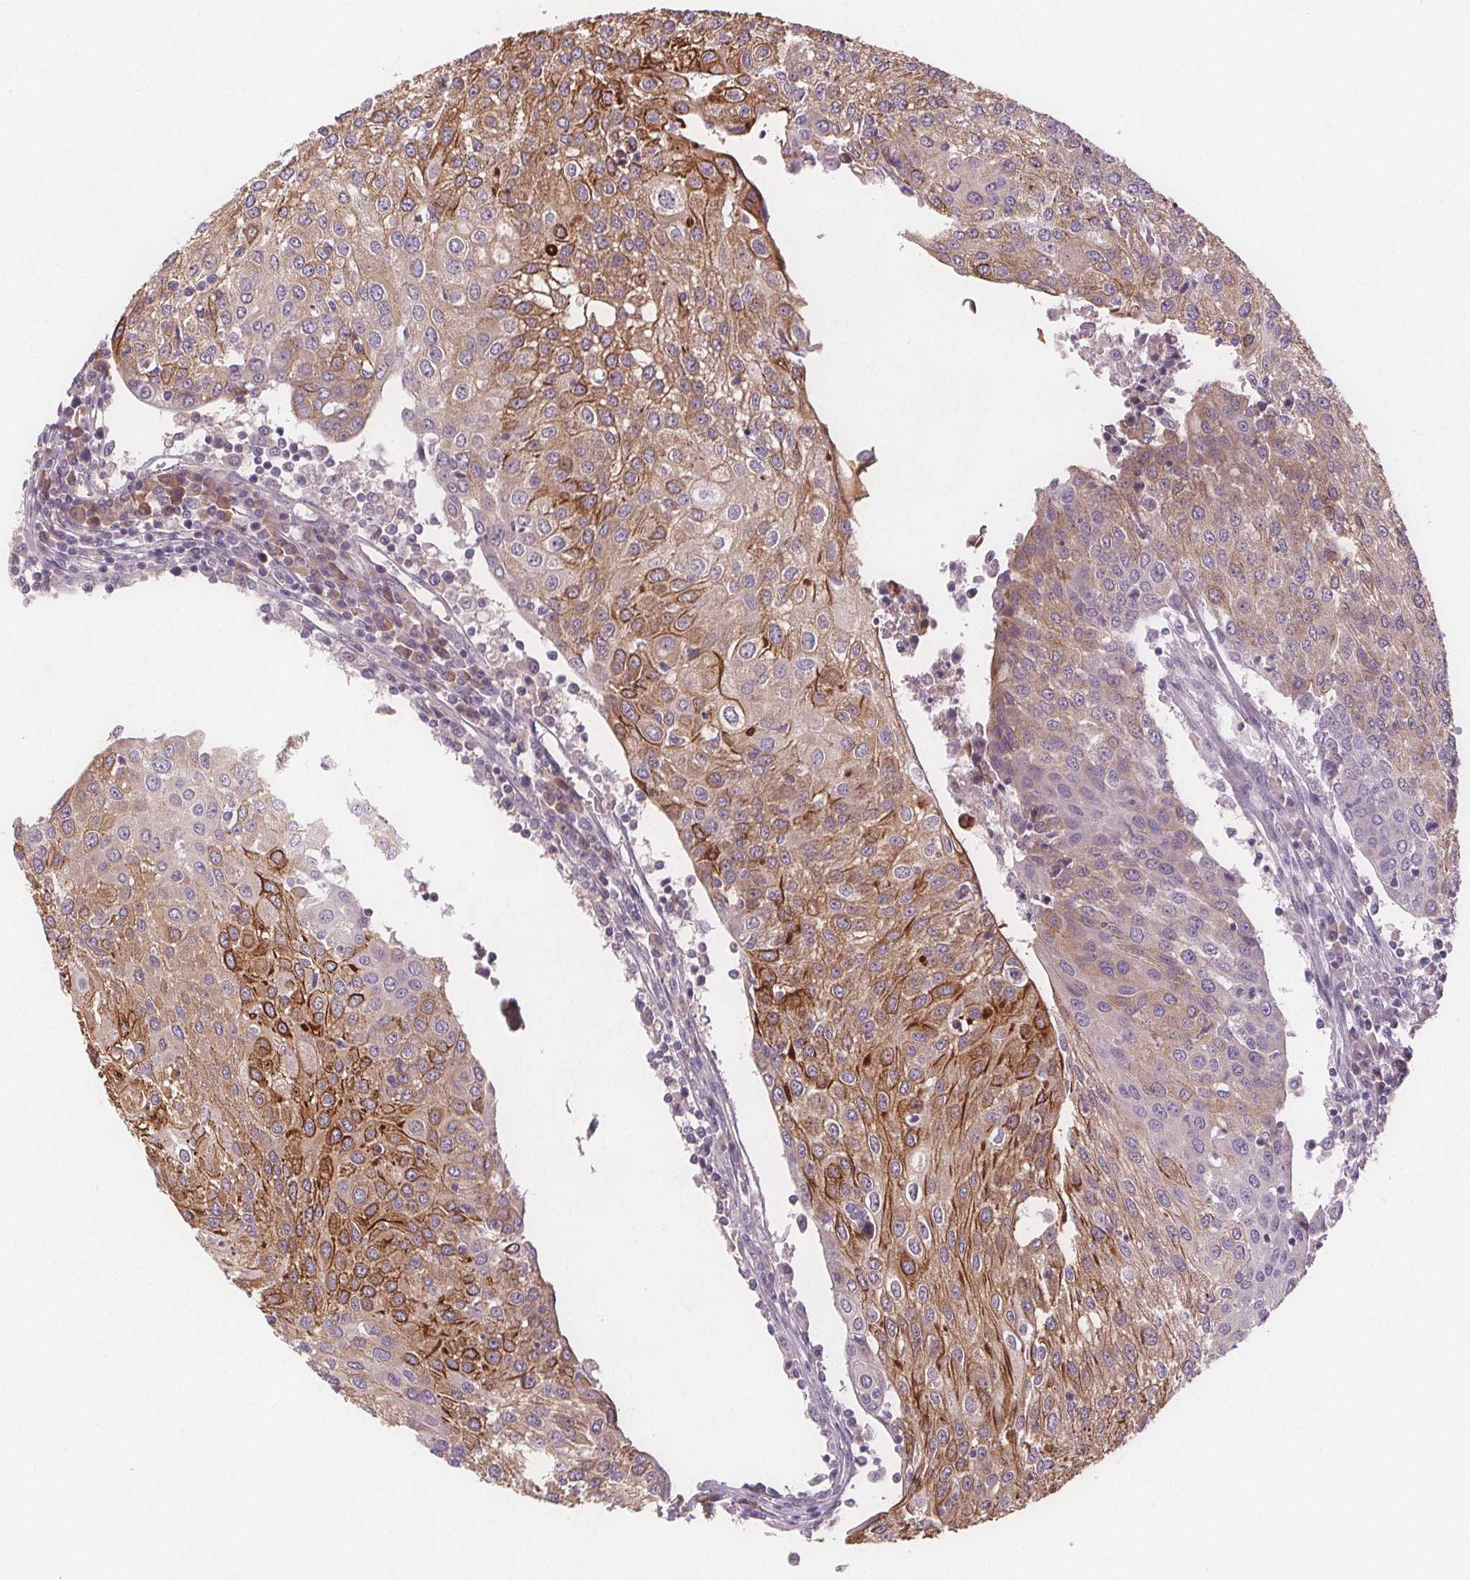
{"staining": {"intensity": "strong", "quantity": "25%-75%", "location": "cytoplasmic/membranous"}, "tissue": "urothelial cancer", "cell_type": "Tumor cells", "image_type": "cancer", "snomed": [{"axis": "morphology", "description": "Urothelial carcinoma, High grade"}, {"axis": "topography", "description": "Urinary bladder"}], "caption": "Strong cytoplasmic/membranous staining is appreciated in approximately 25%-75% of tumor cells in urothelial cancer.", "gene": "TMEM80", "patient": {"sex": "female", "age": 85}}